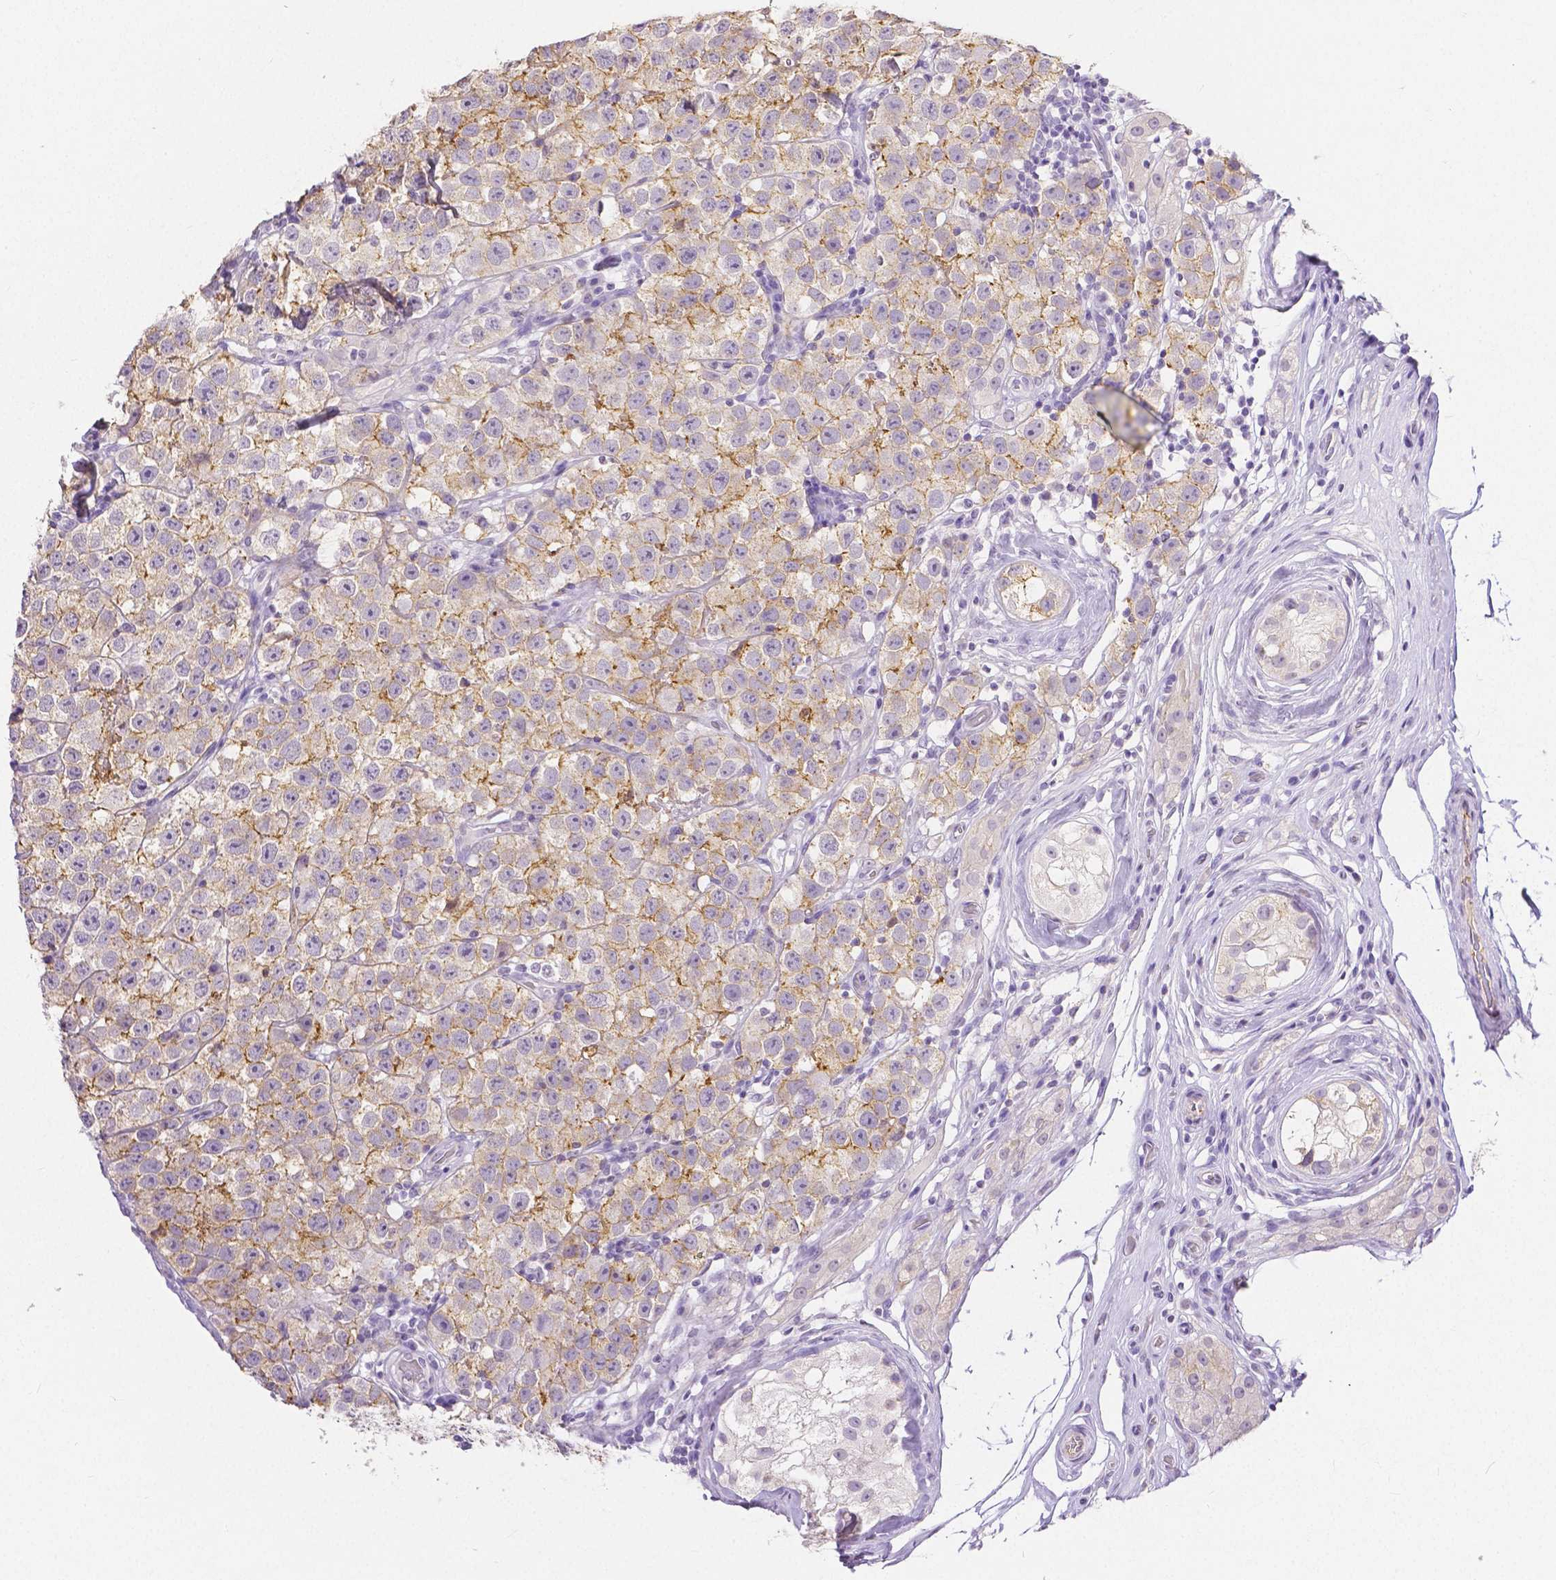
{"staining": {"intensity": "moderate", "quantity": "25%-75%", "location": "cytoplasmic/membranous"}, "tissue": "testis cancer", "cell_type": "Tumor cells", "image_type": "cancer", "snomed": [{"axis": "morphology", "description": "Seminoma, NOS"}, {"axis": "topography", "description": "Testis"}], "caption": "DAB (3,3'-diaminobenzidine) immunohistochemical staining of human testis seminoma displays moderate cytoplasmic/membranous protein staining in about 25%-75% of tumor cells.", "gene": "OCLN", "patient": {"sex": "male", "age": 34}}